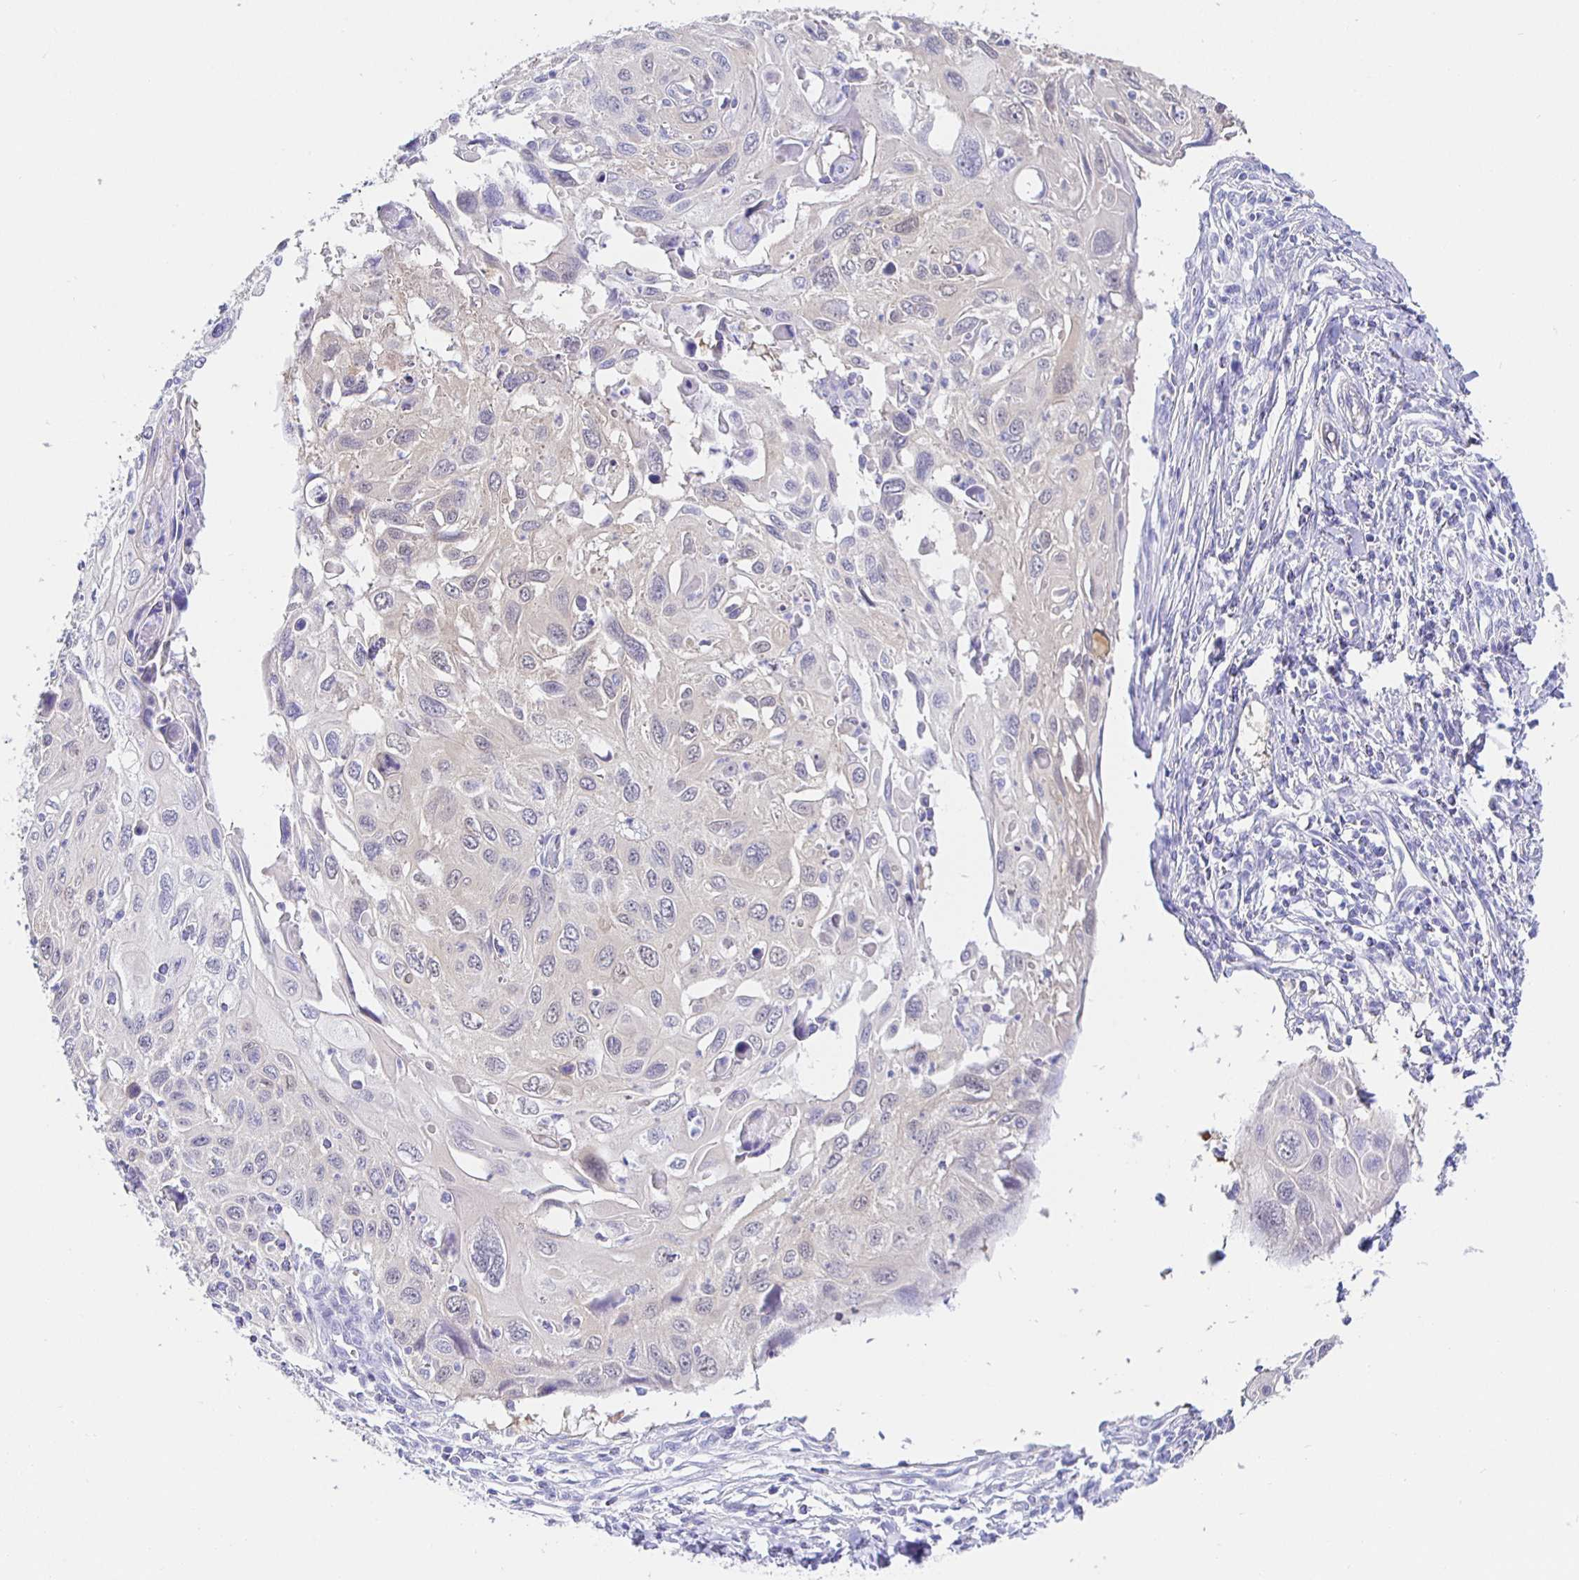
{"staining": {"intensity": "negative", "quantity": "none", "location": "none"}, "tissue": "cervical cancer", "cell_type": "Tumor cells", "image_type": "cancer", "snomed": [{"axis": "morphology", "description": "Squamous cell carcinoma, NOS"}, {"axis": "topography", "description": "Cervix"}], "caption": "Tumor cells are negative for protein expression in human cervical cancer.", "gene": "HSPA4L", "patient": {"sex": "female", "age": 70}}